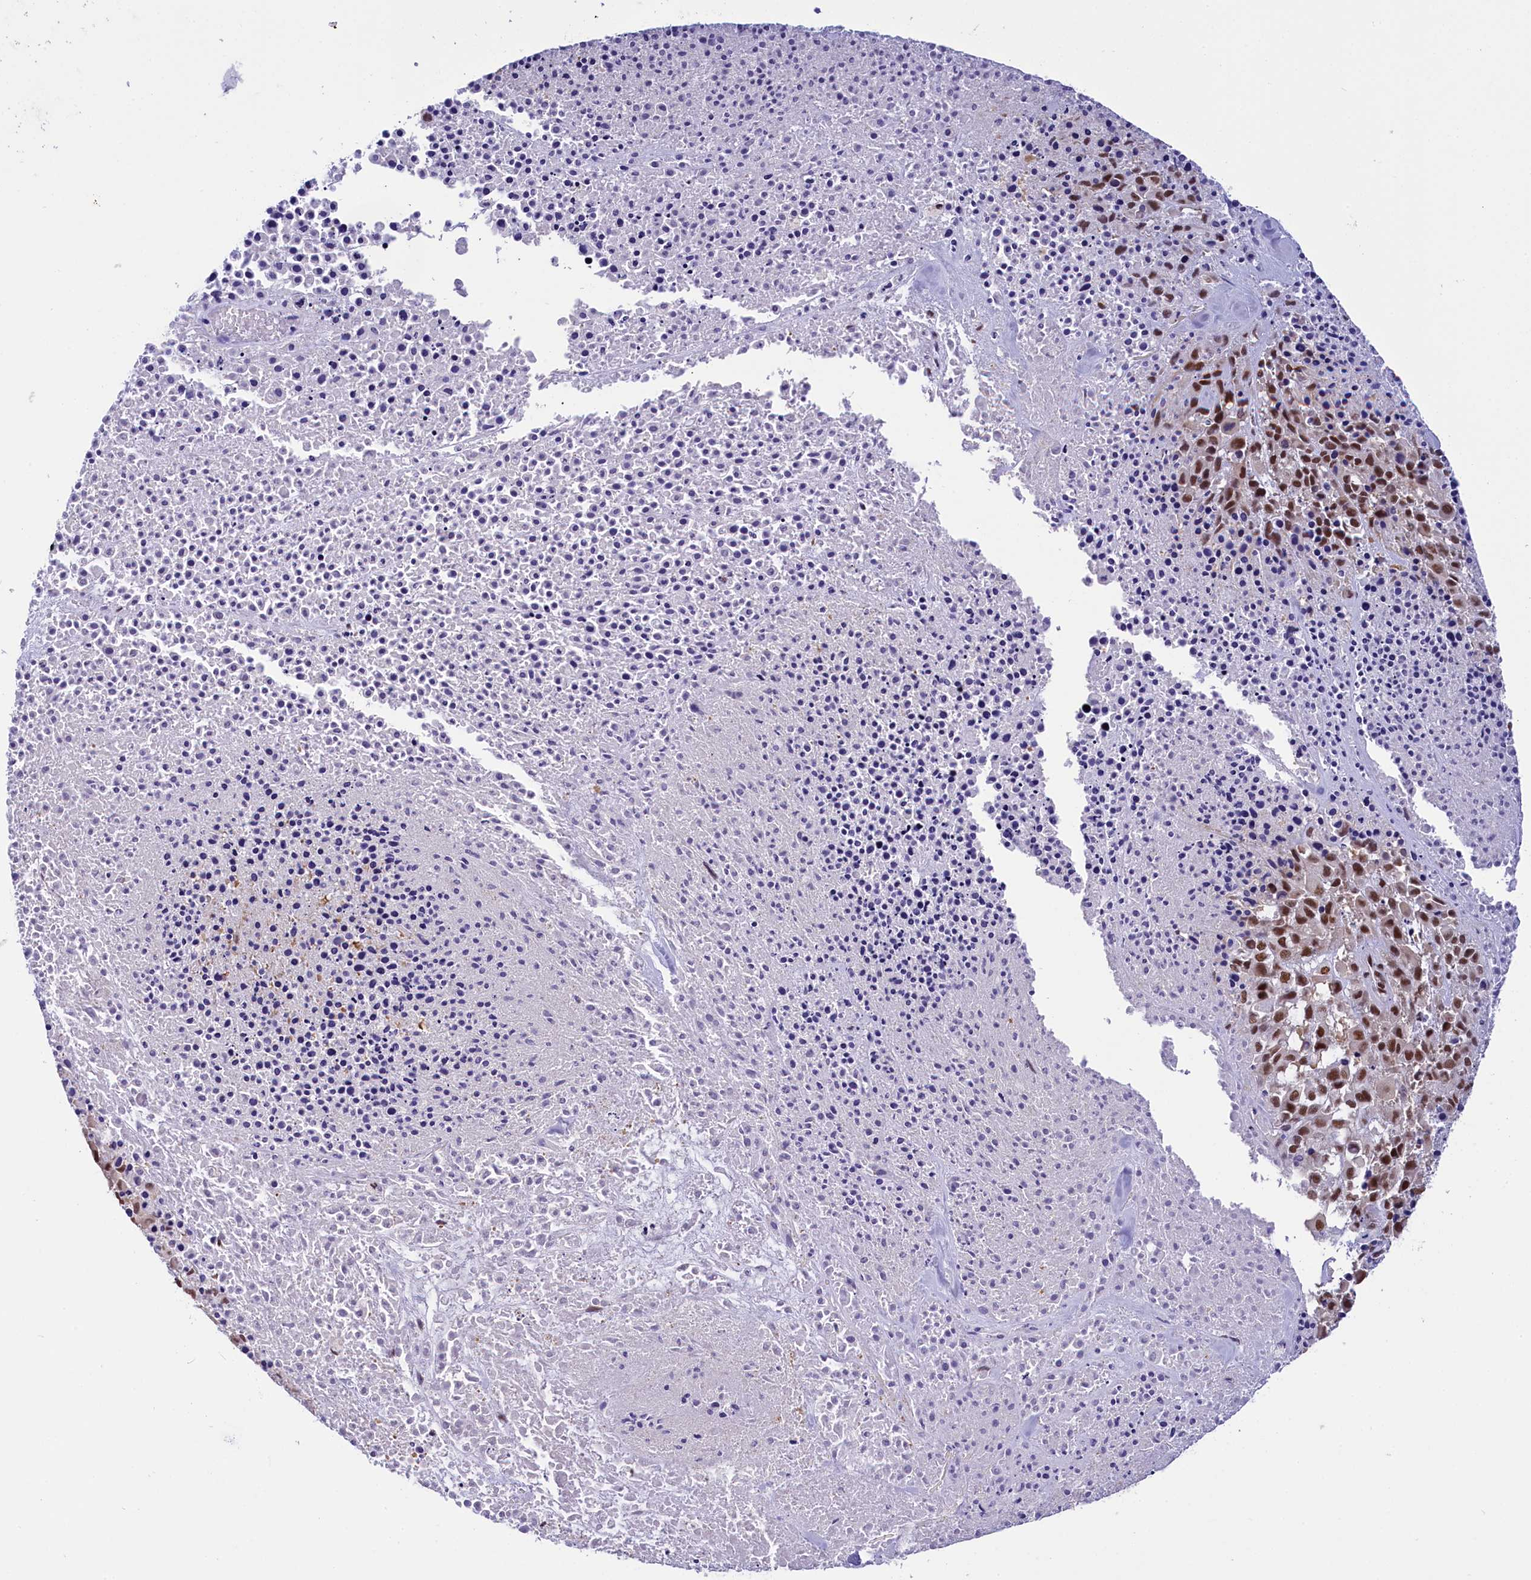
{"staining": {"intensity": "moderate", "quantity": ">75%", "location": "nuclear"}, "tissue": "melanoma", "cell_type": "Tumor cells", "image_type": "cancer", "snomed": [{"axis": "morphology", "description": "Malignant melanoma, Metastatic site"}, {"axis": "topography", "description": "Skin"}], "caption": "Immunohistochemical staining of melanoma reveals medium levels of moderate nuclear expression in approximately >75% of tumor cells.", "gene": "ZC3H4", "patient": {"sex": "female", "age": 81}}